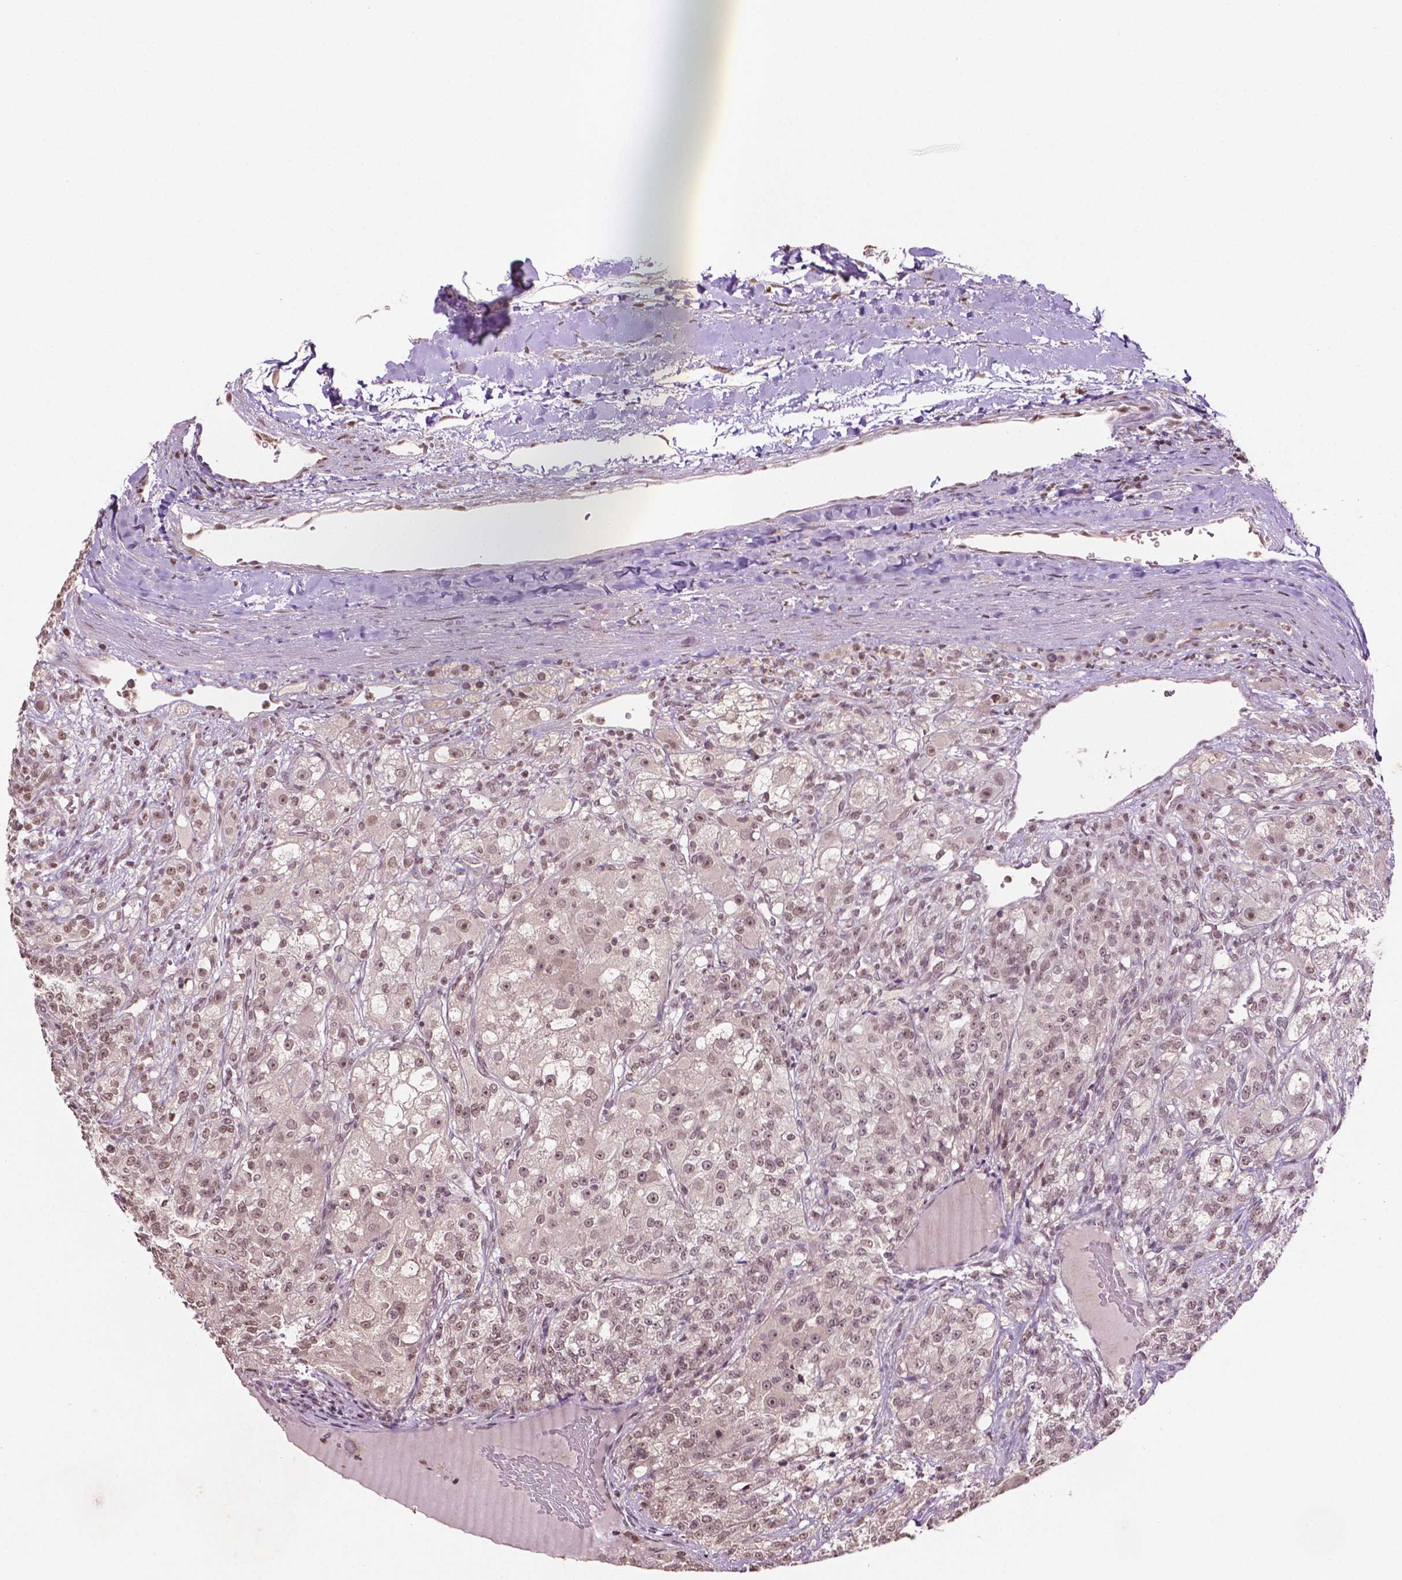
{"staining": {"intensity": "moderate", "quantity": ">75%", "location": "nuclear"}, "tissue": "renal cancer", "cell_type": "Tumor cells", "image_type": "cancer", "snomed": [{"axis": "morphology", "description": "Adenocarcinoma, NOS"}, {"axis": "topography", "description": "Kidney"}], "caption": "Protein analysis of adenocarcinoma (renal) tissue demonstrates moderate nuclear expression in approximately >75% of tumor cells.", "gene": "DEK", "patient": {"sex": "female", "age": 63}}